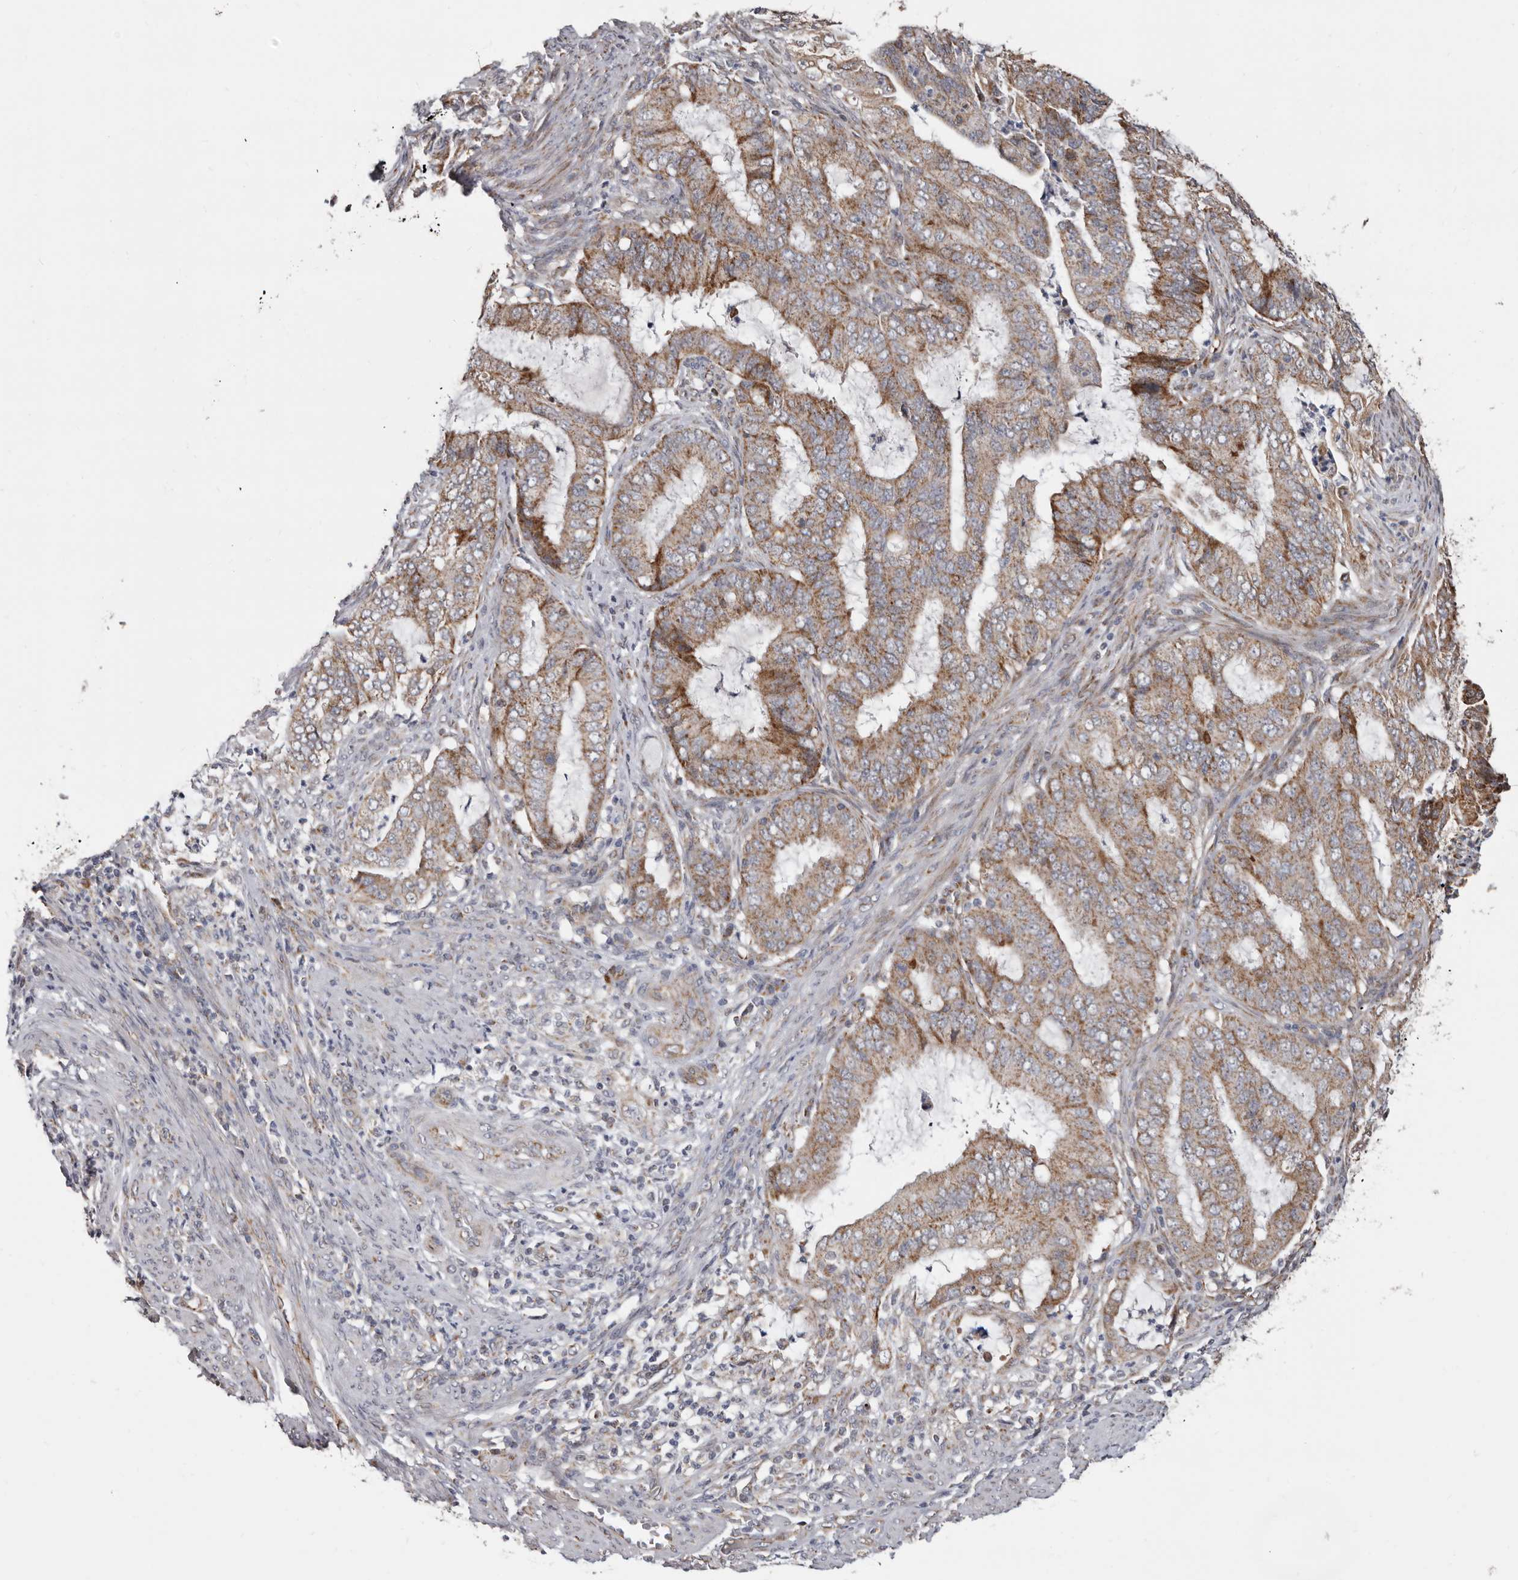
{"staining": {"intensity": "moderate", "quantity": ">75%", "location": "cytoplasmic/membranous"}, "tissue": "endometrial cancer", "cell_type": "Tumor cells", "image_type": "cancer", "snomed": [{"axis": "morphology", "description": "Adenocarcinoma, NOS"}, {"axis": "topography", "description": "Endometrium"}], "caption": "The immunohistochemical stain labels moderate cytoplasmic/membranous staining in tumor cells of endometrial cancer (adenocarcinoma) tissue.", "gene": "MRPL18", "patient": {"sex": "female", "age": 51}}